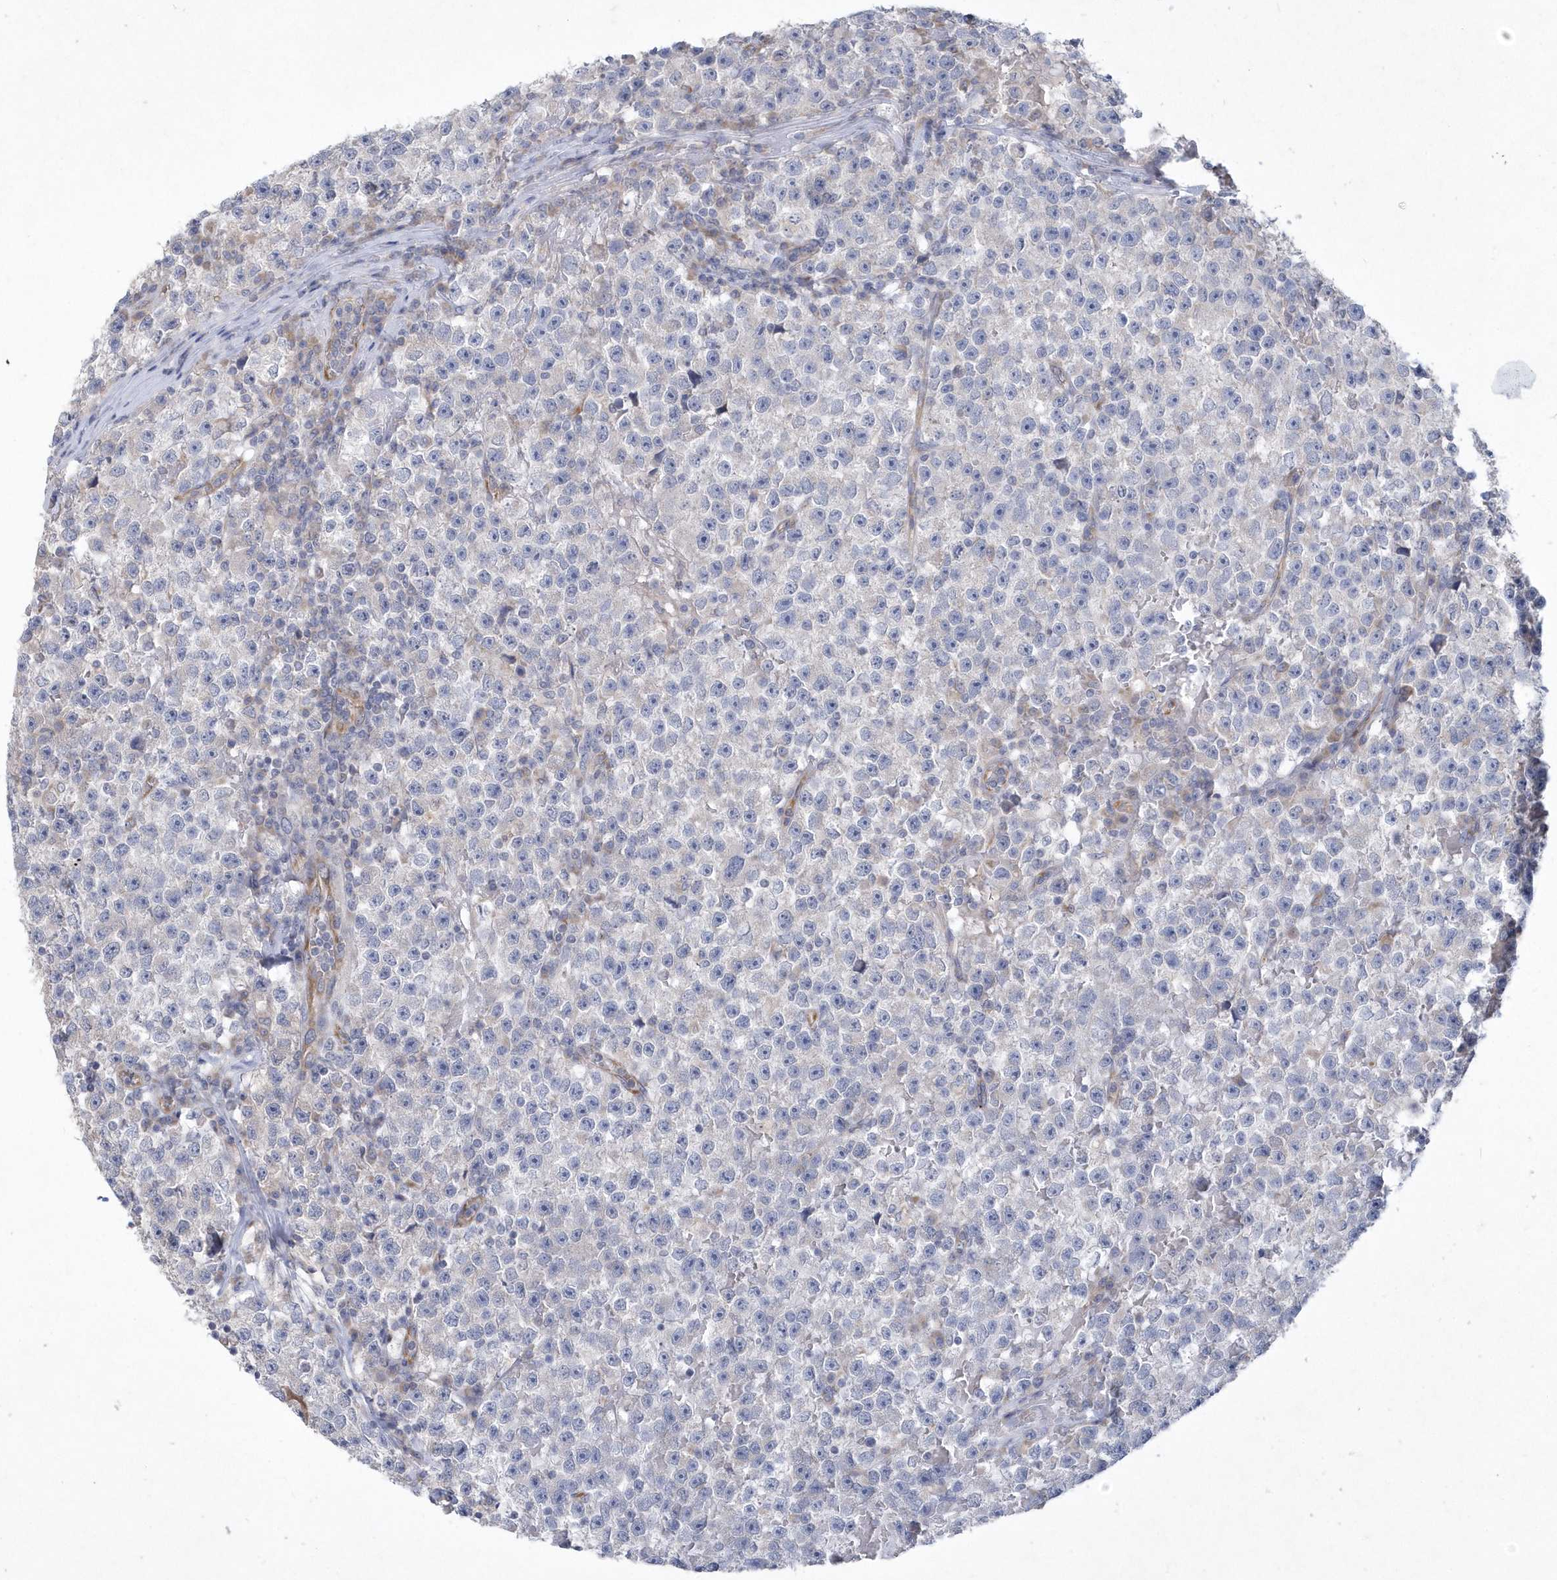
{"staining": {"intensity": "negative", "quantity": "none", "location": "none"}, "tissue": "testis cancer", "cell_type": "Tumor cells", "image_type": "cancer", "snomed": [{"axis": "morphology", "description": "Seminoma, NOS"}, {"axis": "topography", "description": "Testis"}], "caption": "High power microscopy histopathology image of an immunohistochemistry (IHC) image of seminoma (testis), revealing no significant expression in tumor cells.", "gene": "DGAT1", "patient": {"sex": "male", "age": 22}}